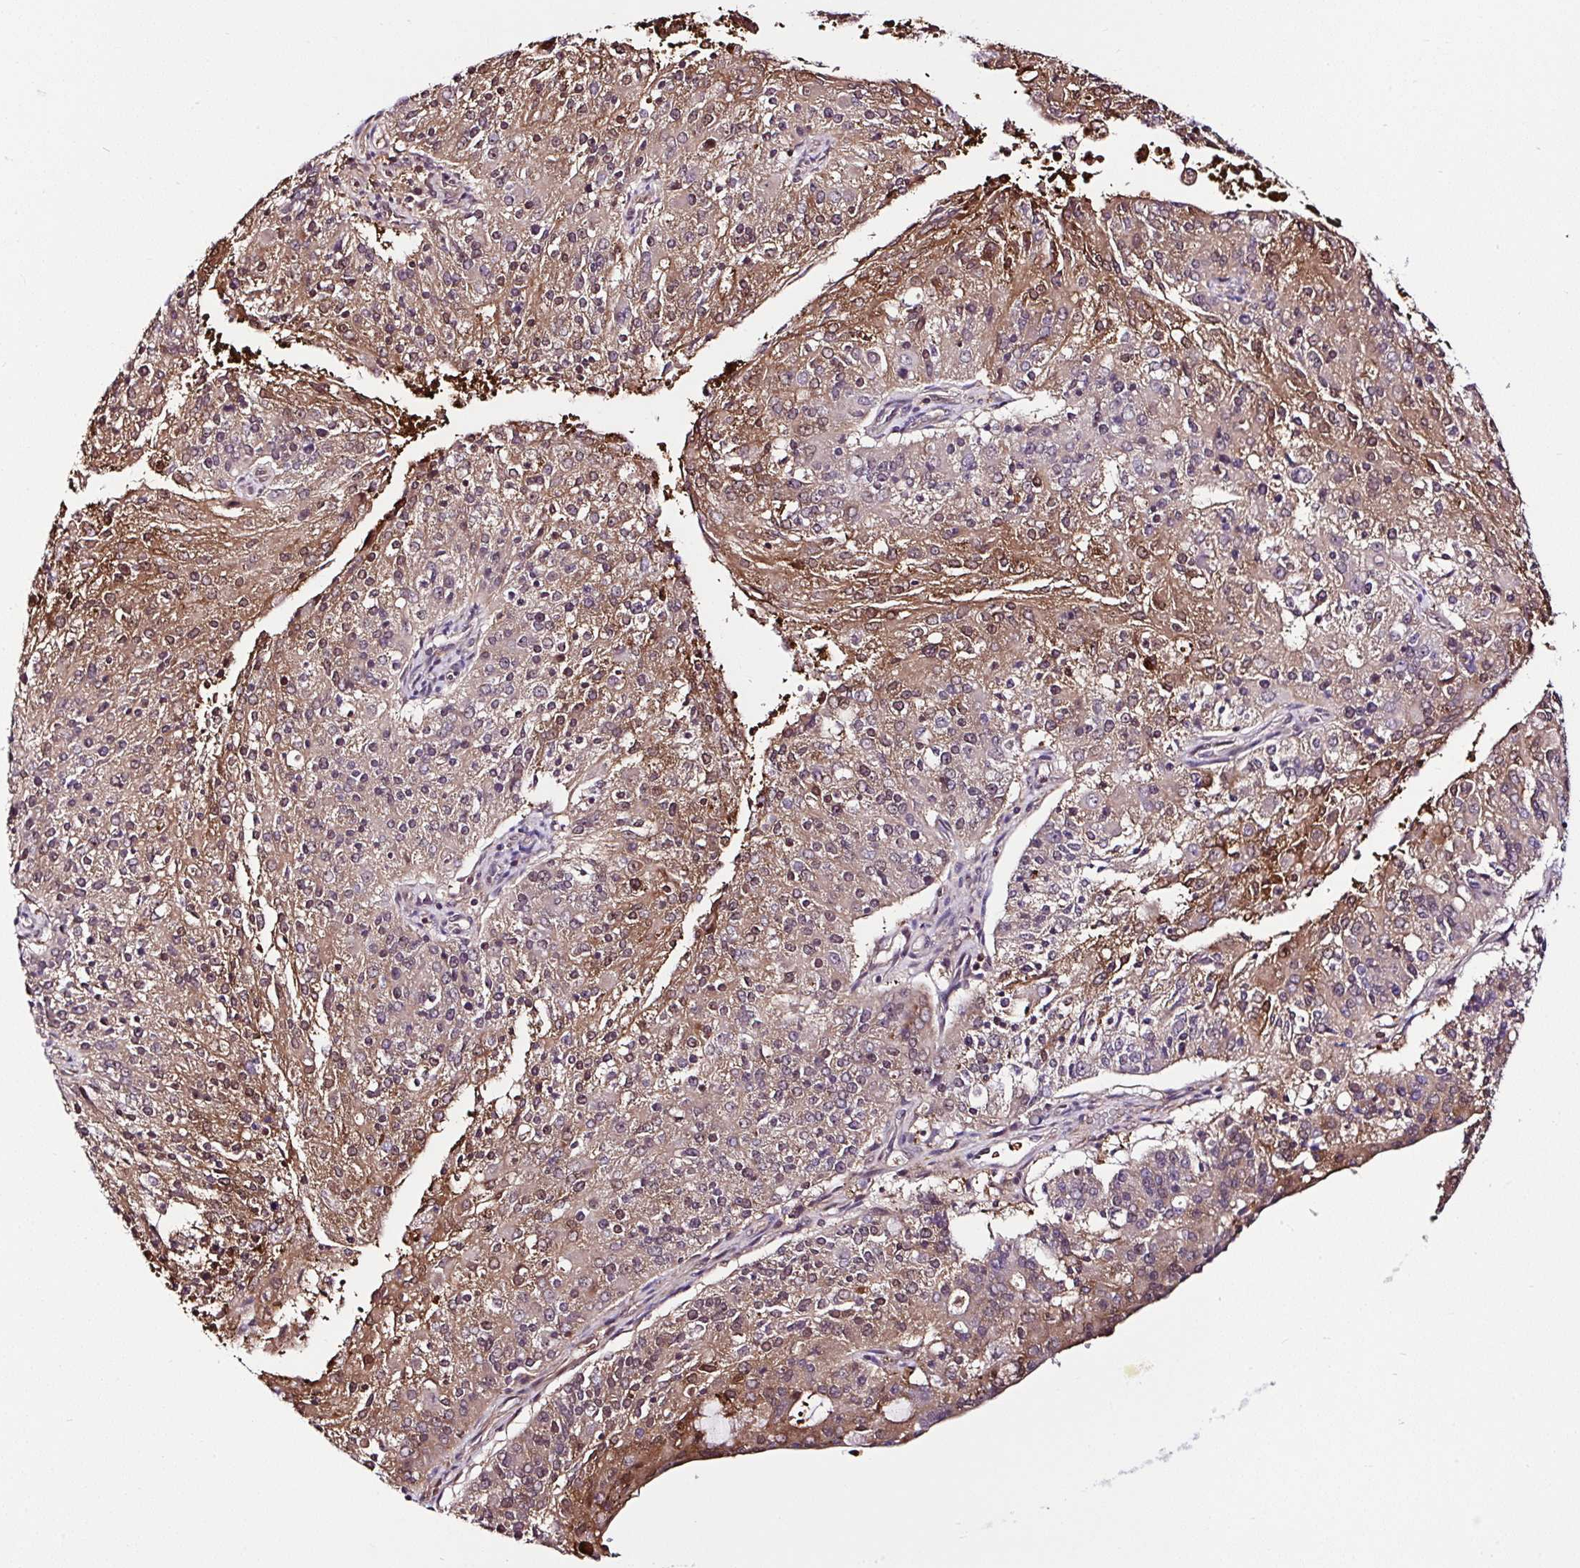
{"staining": {"intensity": "moderate", "quantity": "25%-75%", "location": "cytoplasmic/membranous"}, "tissue": "endometrial cancer", "cell_type": "Tumor cells", "image_type": "cancer", "snomed": [{"axis": "morphology", "description": "Adenocarcinoma, NOS"}, {"axis": "topography", "description": "Endometrium"}], "caption": "A micrograph of endometrial cancer stained for a protein displays moderate cytoplasmic/membranous brown staining in tumor cells.", "gene": "PIN4", "patient": {"sex": "female", "age": 82}}